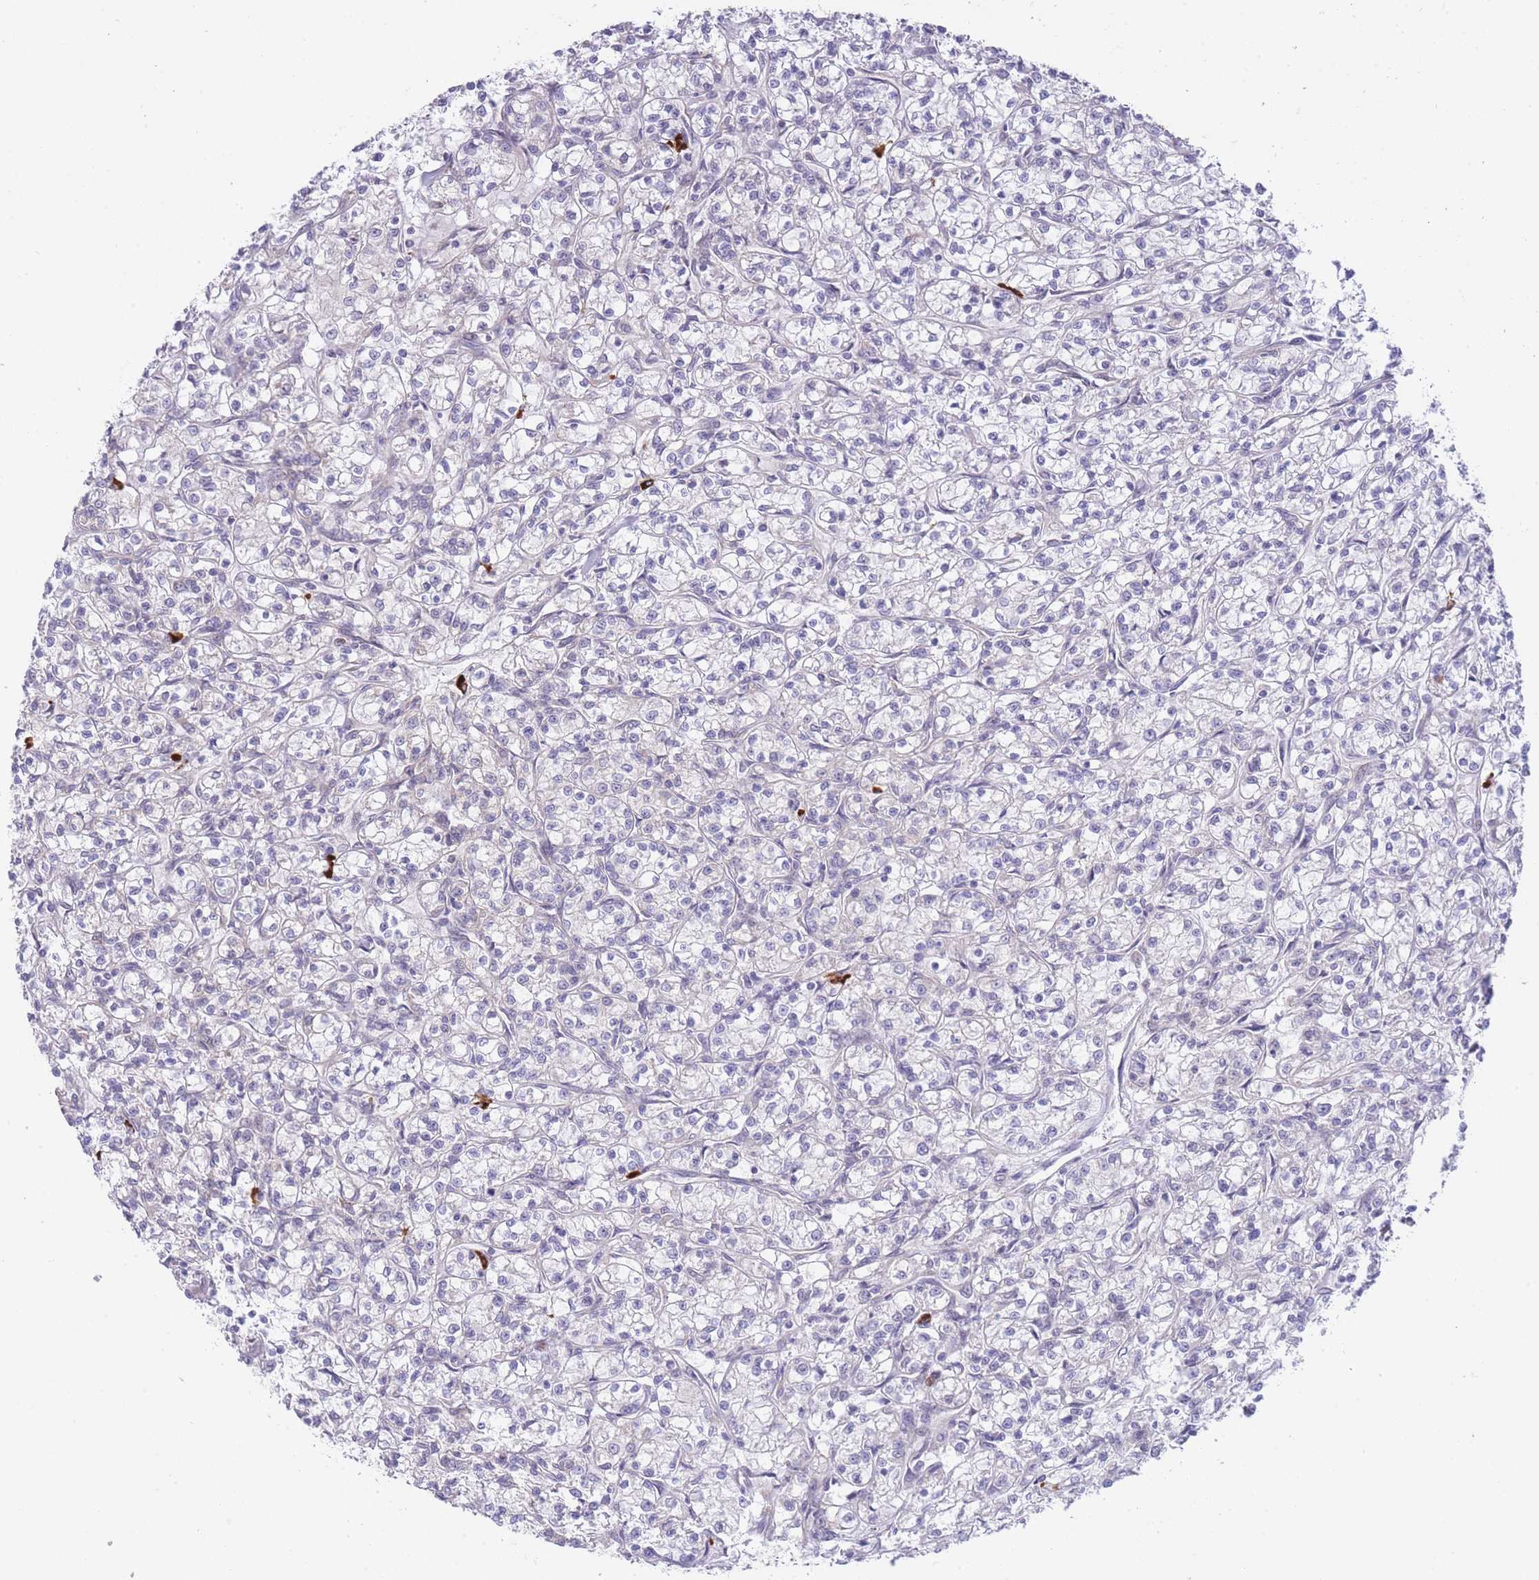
{"staining": {"intensity": "negative", "quantity": "none", "location": "none"}, "tissue": "renal cancer", "cell_type": "Tumor cells", "image_type": "cancer", "snomed": [{"axis": "morphology", "description": "Adenocarcinoma, NOS"}, {"axis": "topography", "description": "Kidney"}], "caption": "An image of renal cancer stained for a protein shows no brown staining in tumor cells.", "gene": "EXOSC8", "patient": {"sex": "female", "age": 59}}